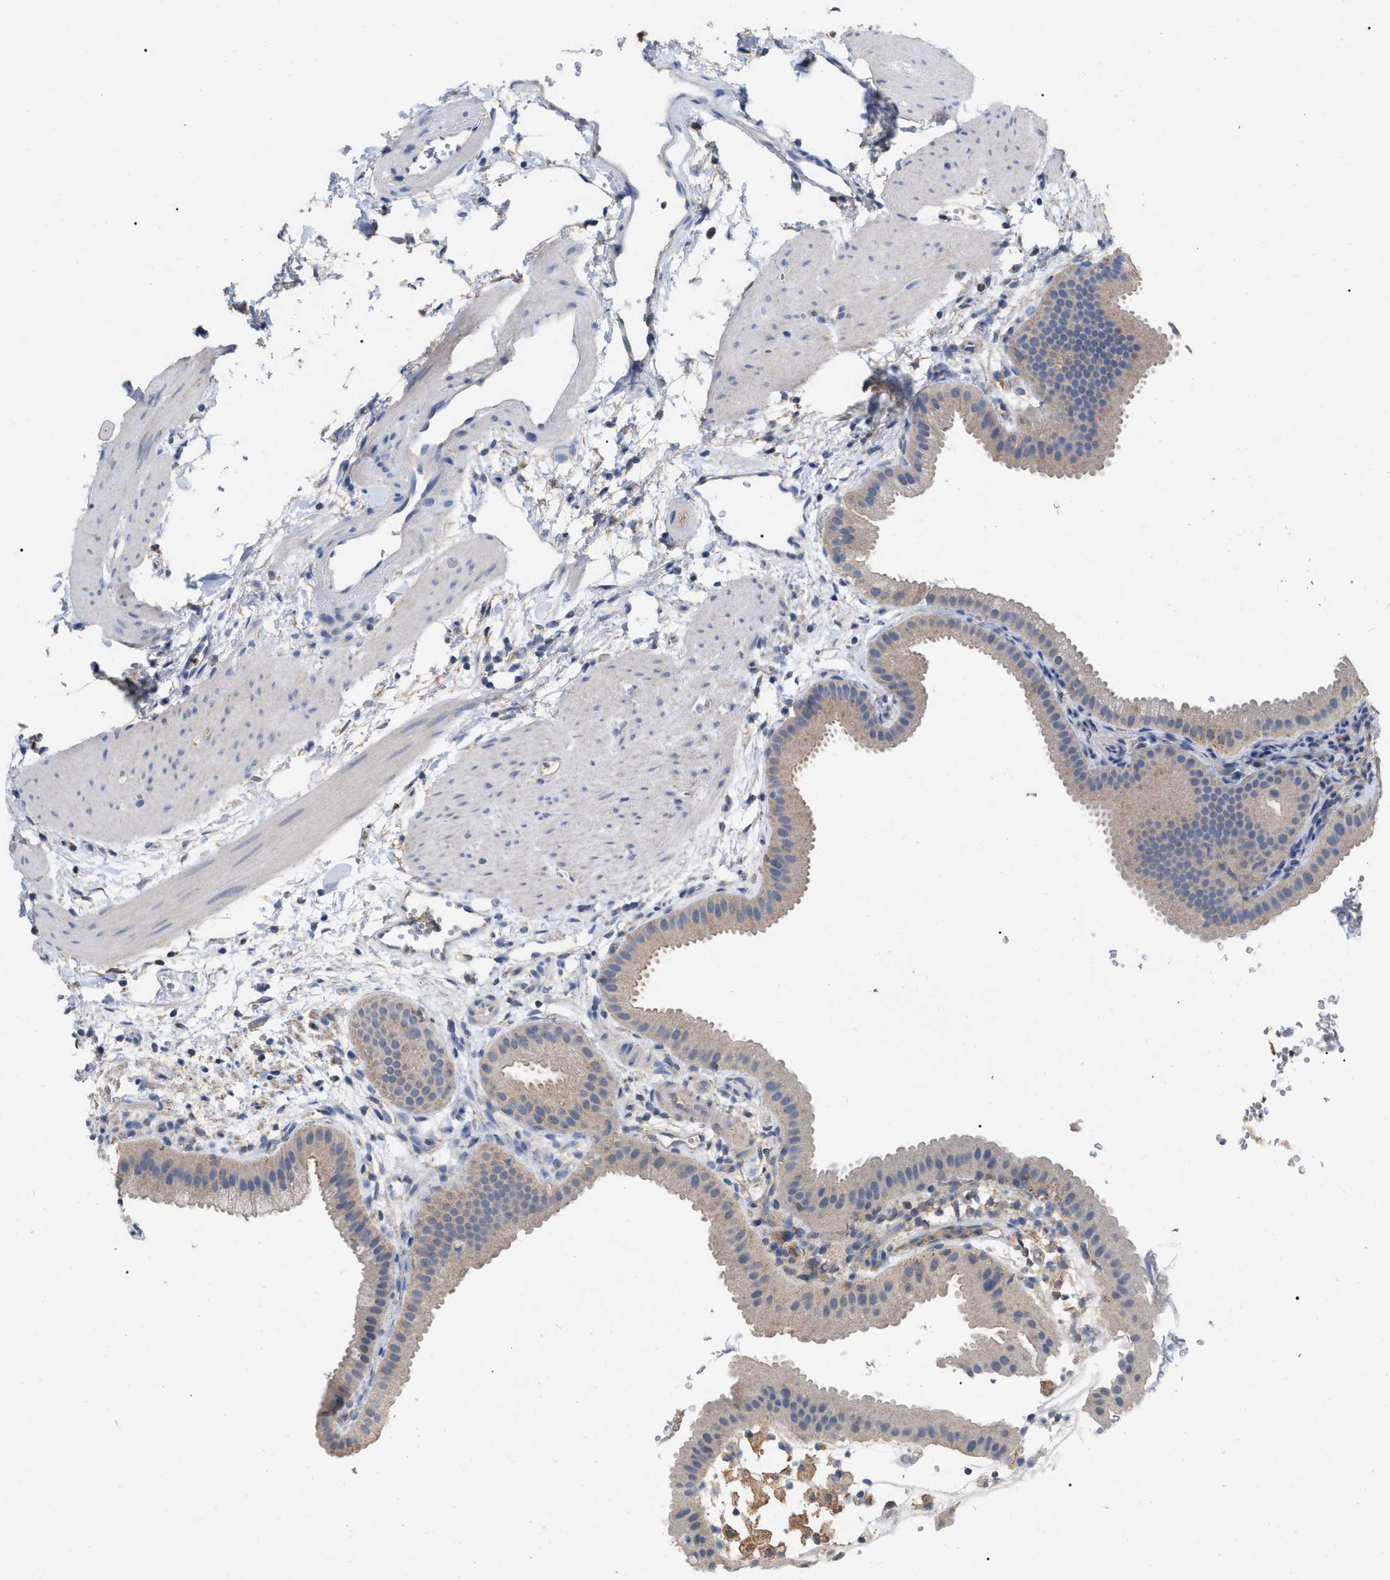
{"staining": {"intensity": "negative", "quantity": "none", "location": "none"}, "tissue": "gallbladder", "cell_type": "Glandular cells", "image_type": "normal", "snomed": [{"axis": "morphology", "description": "Normal tissue, NOS"}, {"axis": "topography", "description": "Gallbladder"}], "caption": "Gallbladder was stained to show a protein in brown. There is no significant staining in glandular cells. (Stains: DAB immunohistochemistry (IHC) with hematoxylin counter stain, Microscopy: brightfield microscopy at high magnification).", "gene": "GPR179", "patient": {"sex": "female", "age": 64}}